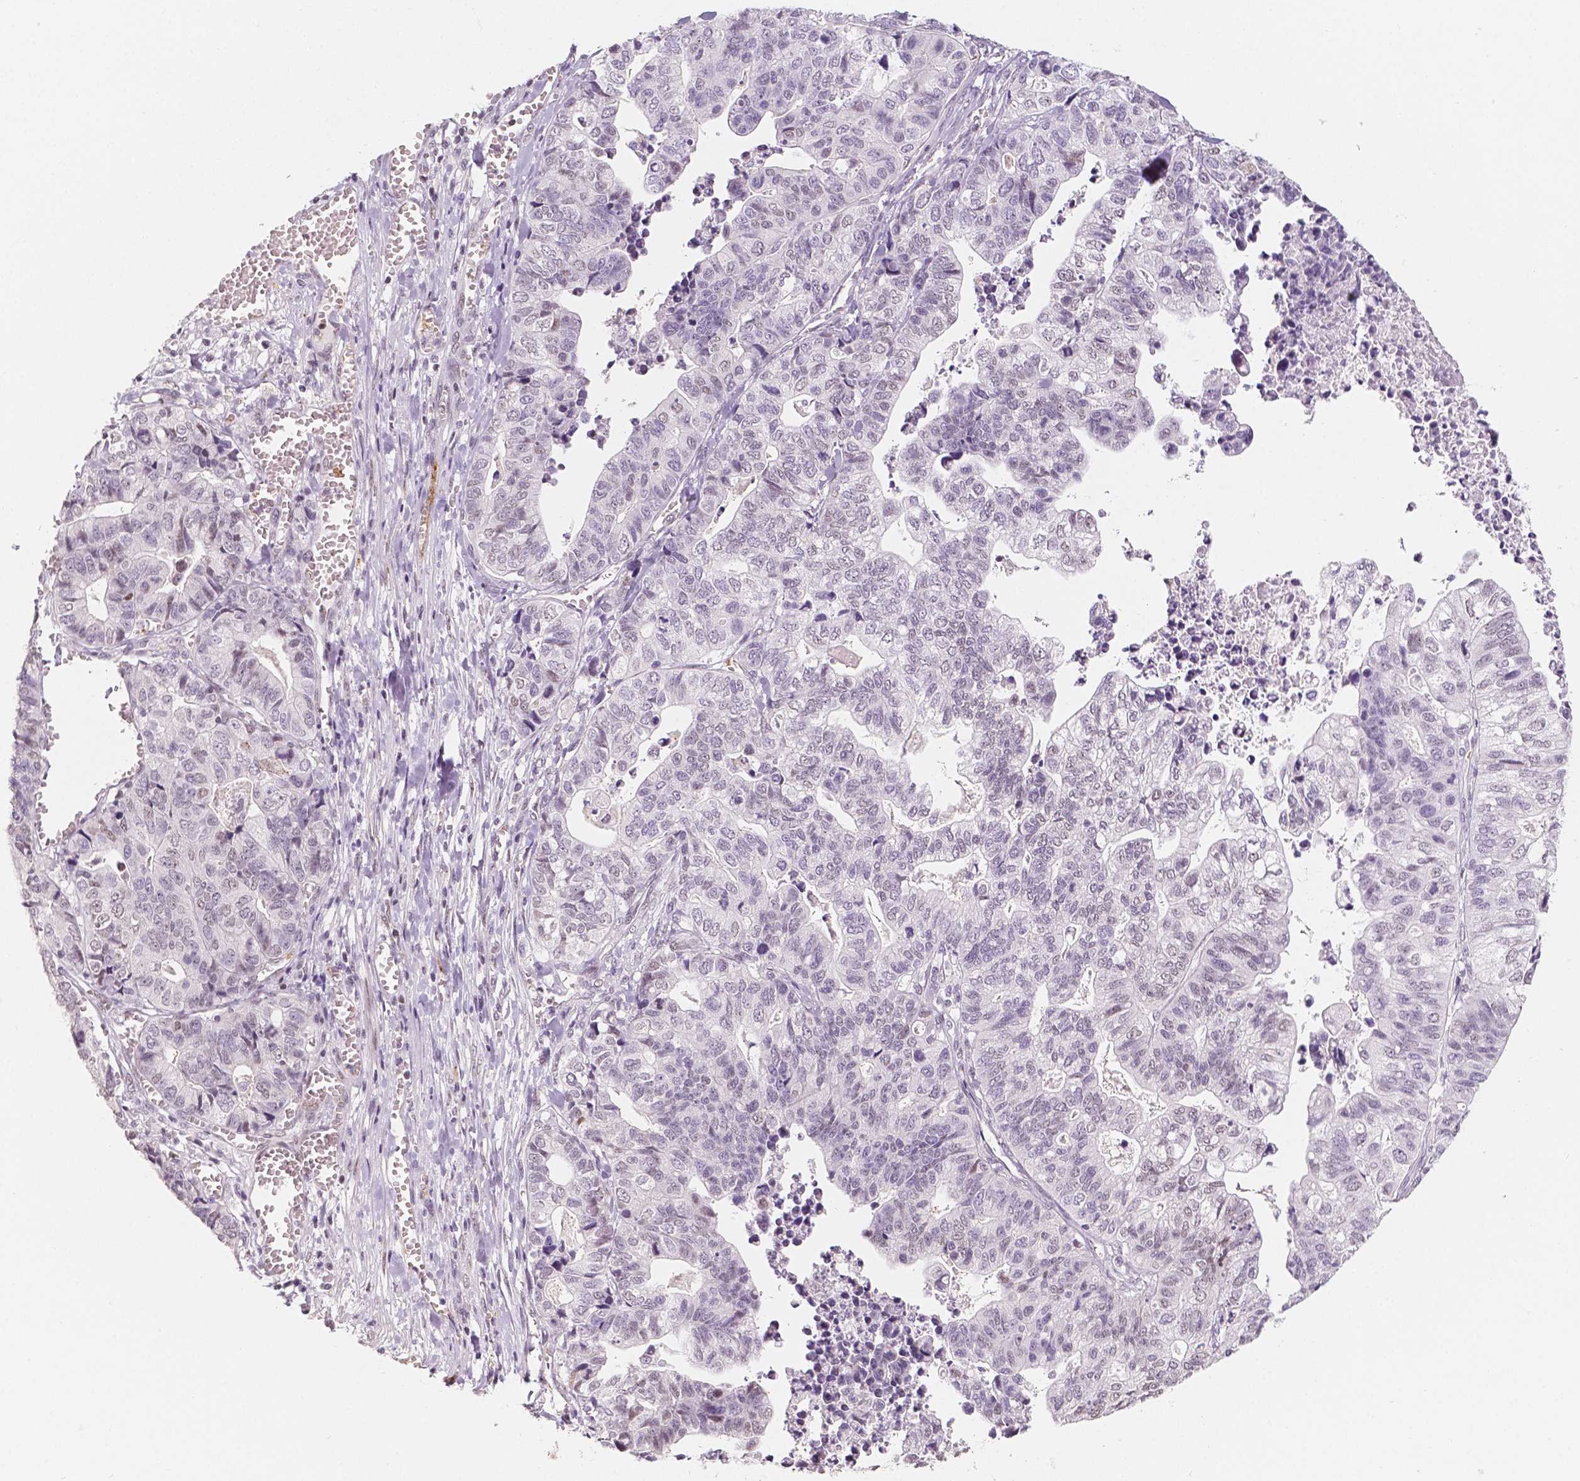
{"staining": {"intensity": "negative", "quantity": "none", "location": "none"}, "tissue": "stomach cancer", "cell_type": "Tumor cells", "image_type": "cancer", "snomed": [{"axis": "morphology", "description": "Adenocarcinoma, NOS"}, {"axis": "topography", "description": "Stomach, upper"}], "caption": "IHC histopathology image of stomach adenocarcinoma stained for a protein (brown), which demonstrates no positivity in tumor cells.", "gene": "KDM5B", "patient": {"sex": "female", "age": 67}}